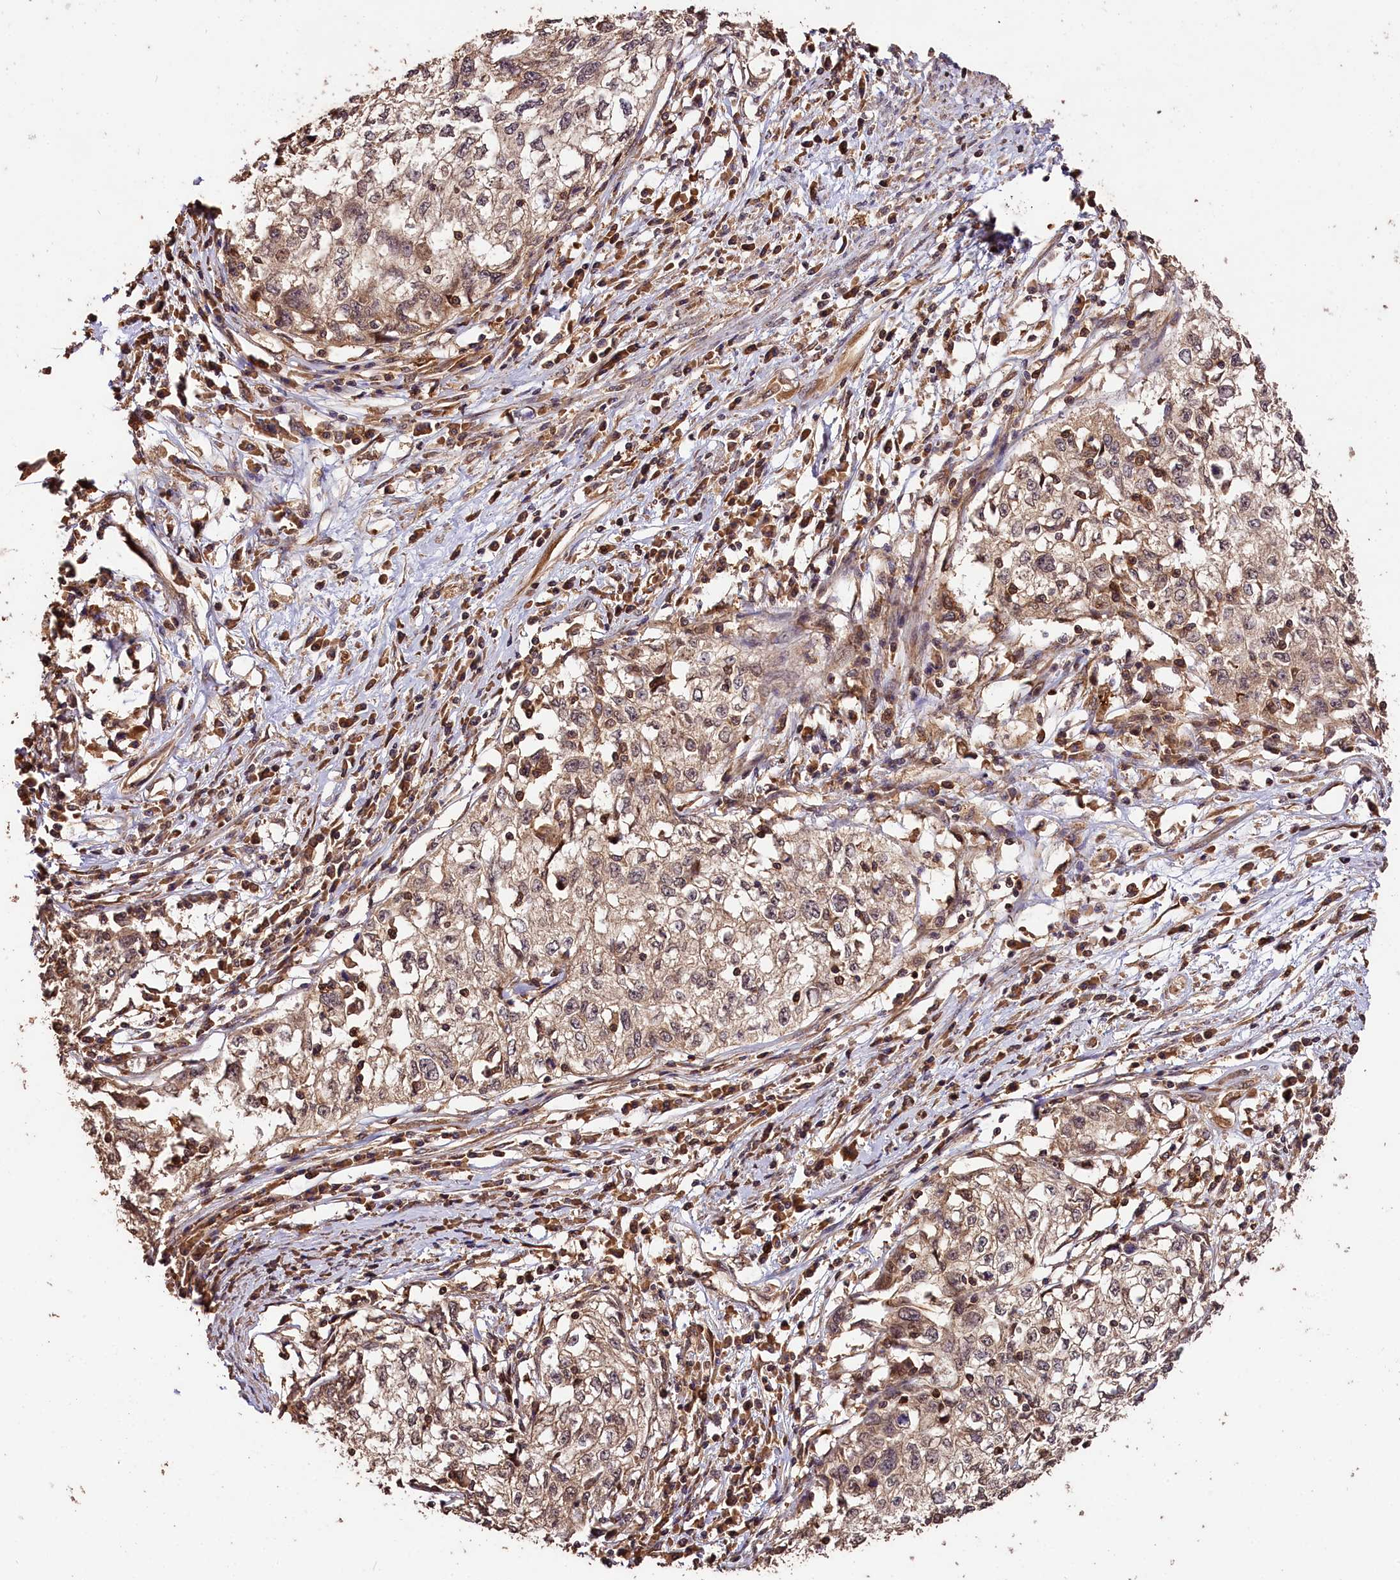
{"staining": {"intensity": "weak", "quantity": "25%-75%", "location": "cytoplasmic/membranous,nuclear"}, "tissue": "cervical cancer", "cell_type": "Tumor cells", "image_type": "cancer", "snomed": [{"axis": "morphology", "description": "Squamous cell carcinoma, NOS"}, {"axis": "topography", "description": "Cervix"}], "caption": "Weak cytoplasmic/membranous and nuclear protein expression is appreciated in approximately 25%-75% of tumor cells in cervical squamous cell carcinoma.", "gene": "KPTN", "patient": {"sex": "female", "age": 57}}